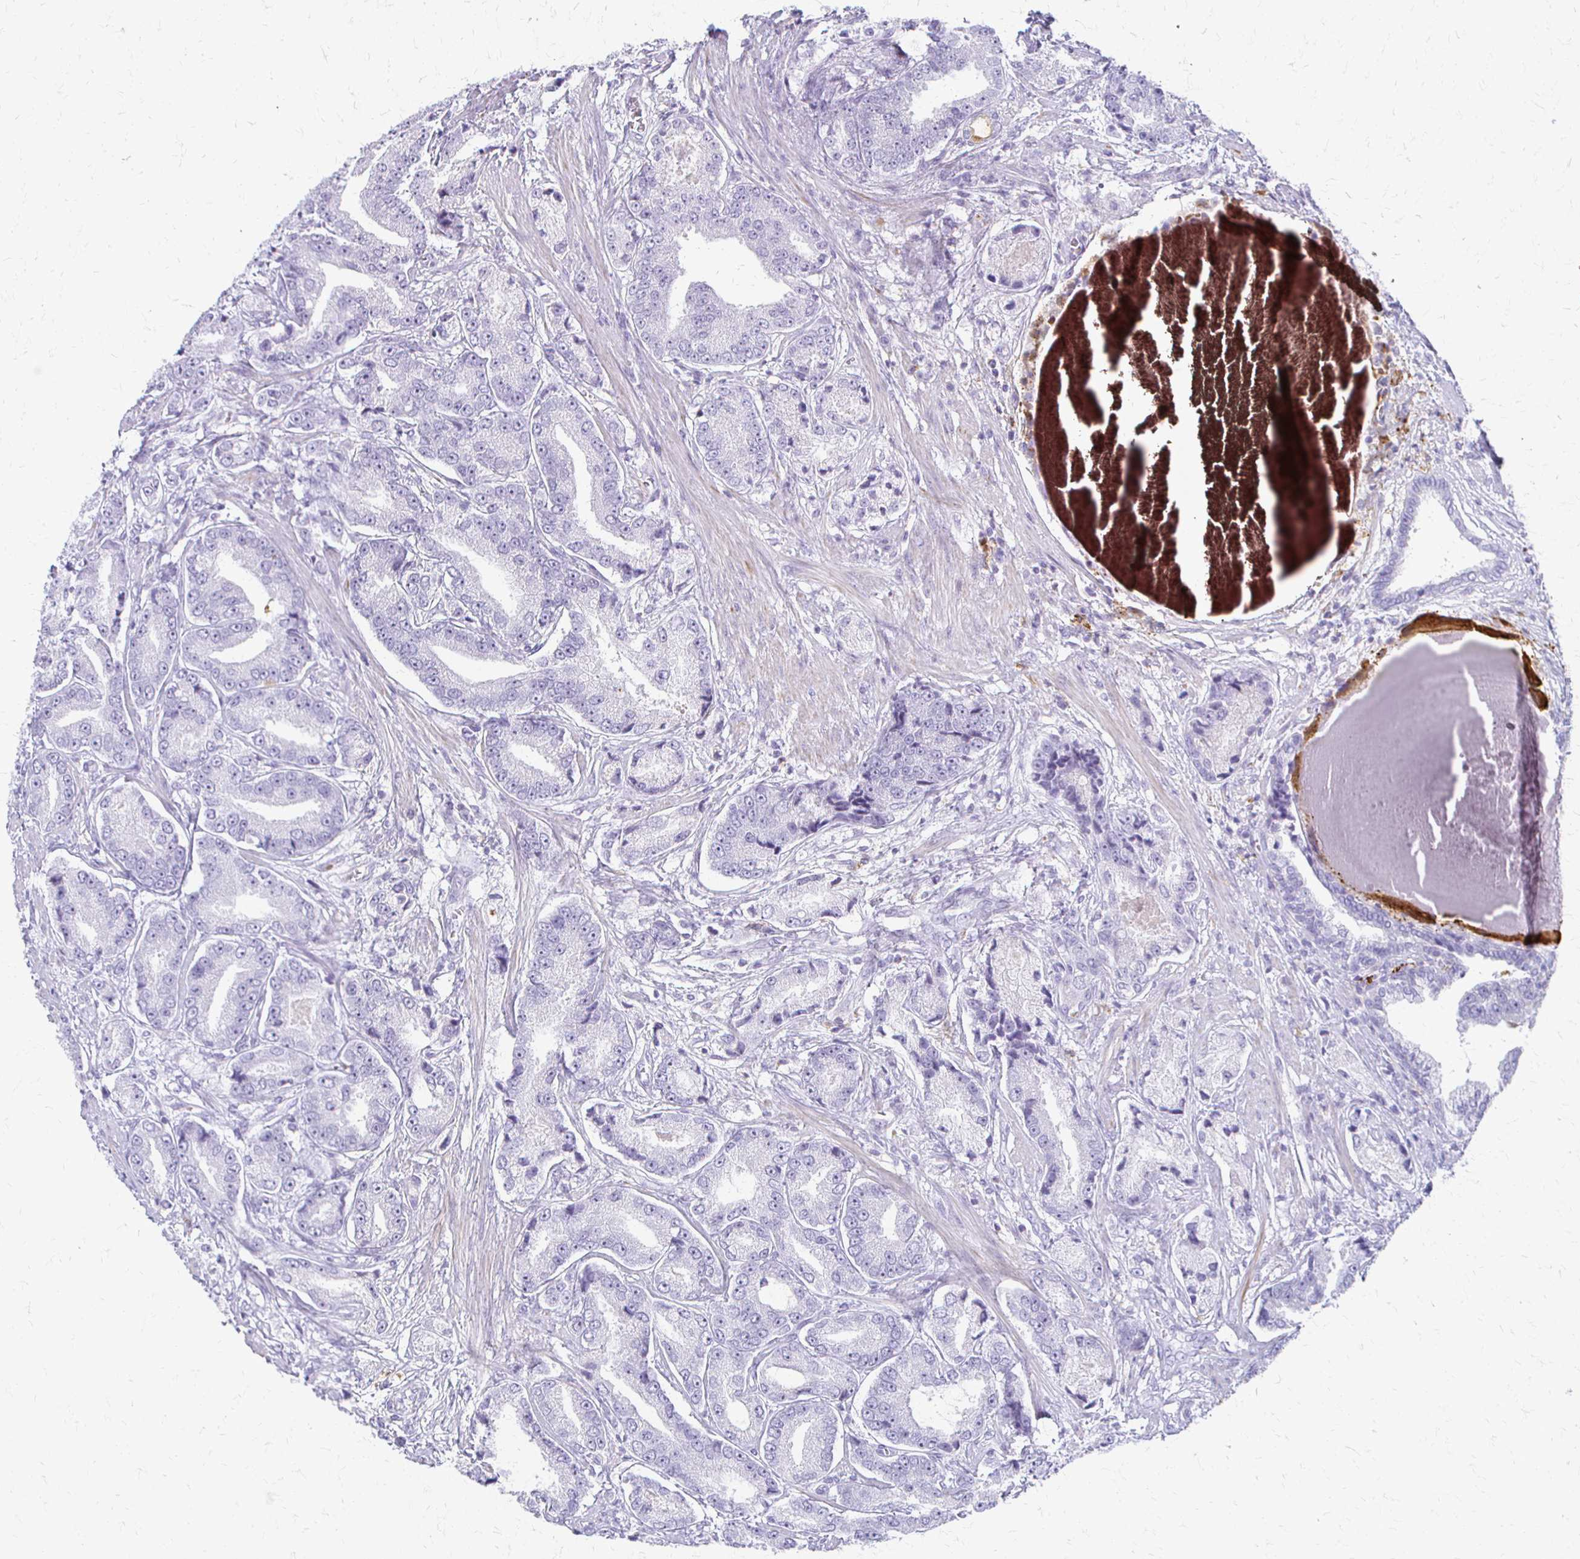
{"staining": {"intensity": "negative", "quantity": "none", "location": "none"}, "tissue": "prostate cancer", "cell_type": "Tumor cells", "image_type": "cancer", "snomed": [{"axis": "morphology", "description": "Adenocarcinoma, High grade"}, {"axis": "topography", "description": "Prostate and seminal vesicle, NOS"}], "caption": "This is an IHC histopathology image of prostate cancer (high-grade adenocarcinoma). There is no expression in tumor cells.", "gene": "ACP5", "patient": {"sex": "male", "age": 61}}